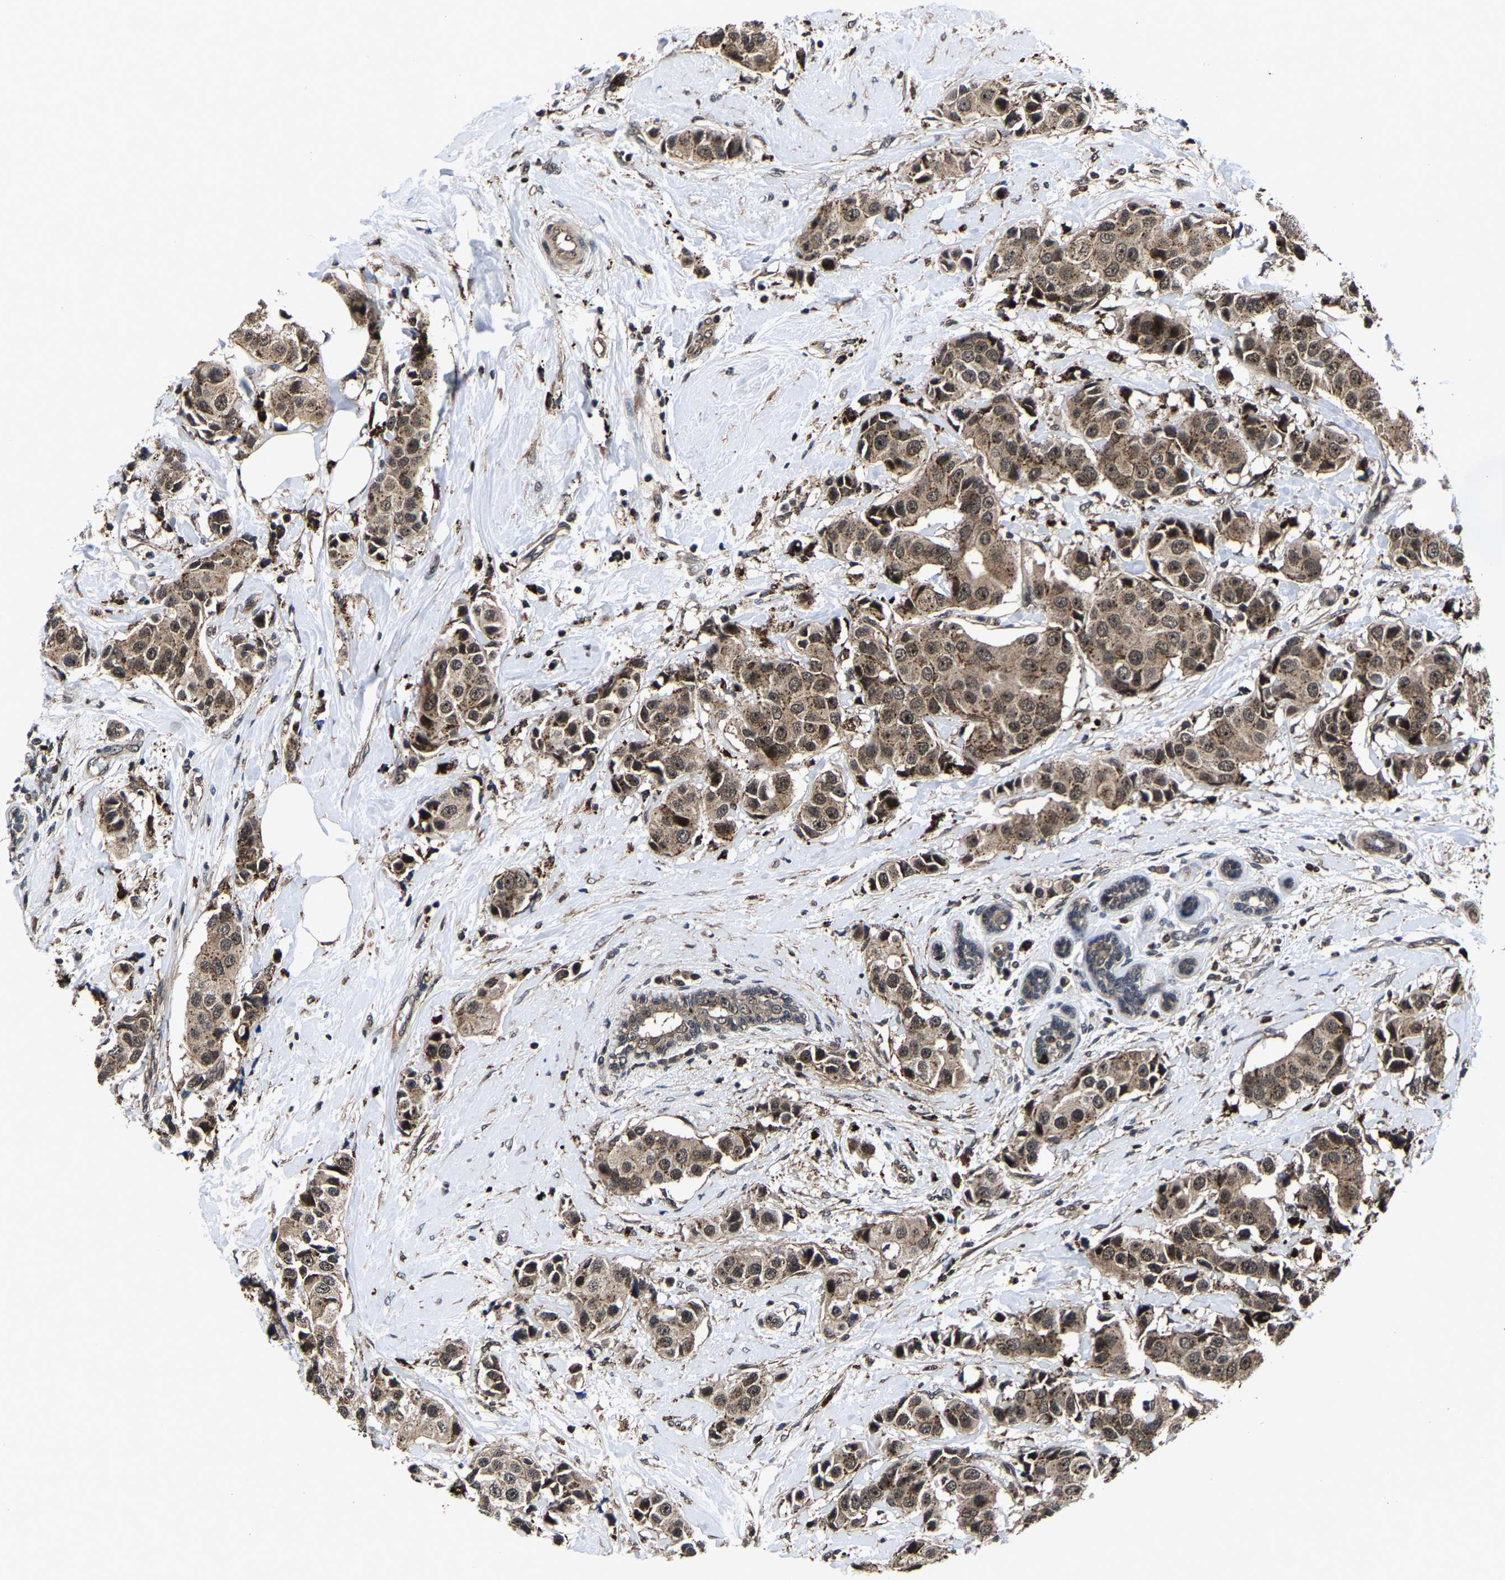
{"staining": {"intensity": "moderate", "quantity": ">75%", "location": "cytoplasmic/membranous"}, "tissue": "breast cancer", "cell_type": "Tumor cells", "image_type": "cancer", "snomed": [{"axis": "morphology", "description": "Normal tissue, NOS"}, {"axis": "morphology", "description": "Duct carcinoma"}, {"axis": "topography", "description": "Breast"}], "caption": "Protein expression by immunohistochemistry demonstrates moderate cytoplasmic/membranous expression in approximately >75% of tumor cells in invasive ductal carcinoma (breast).", "gene": "ZCCHC7", "patient": {"sex": "female", "age": 39}}